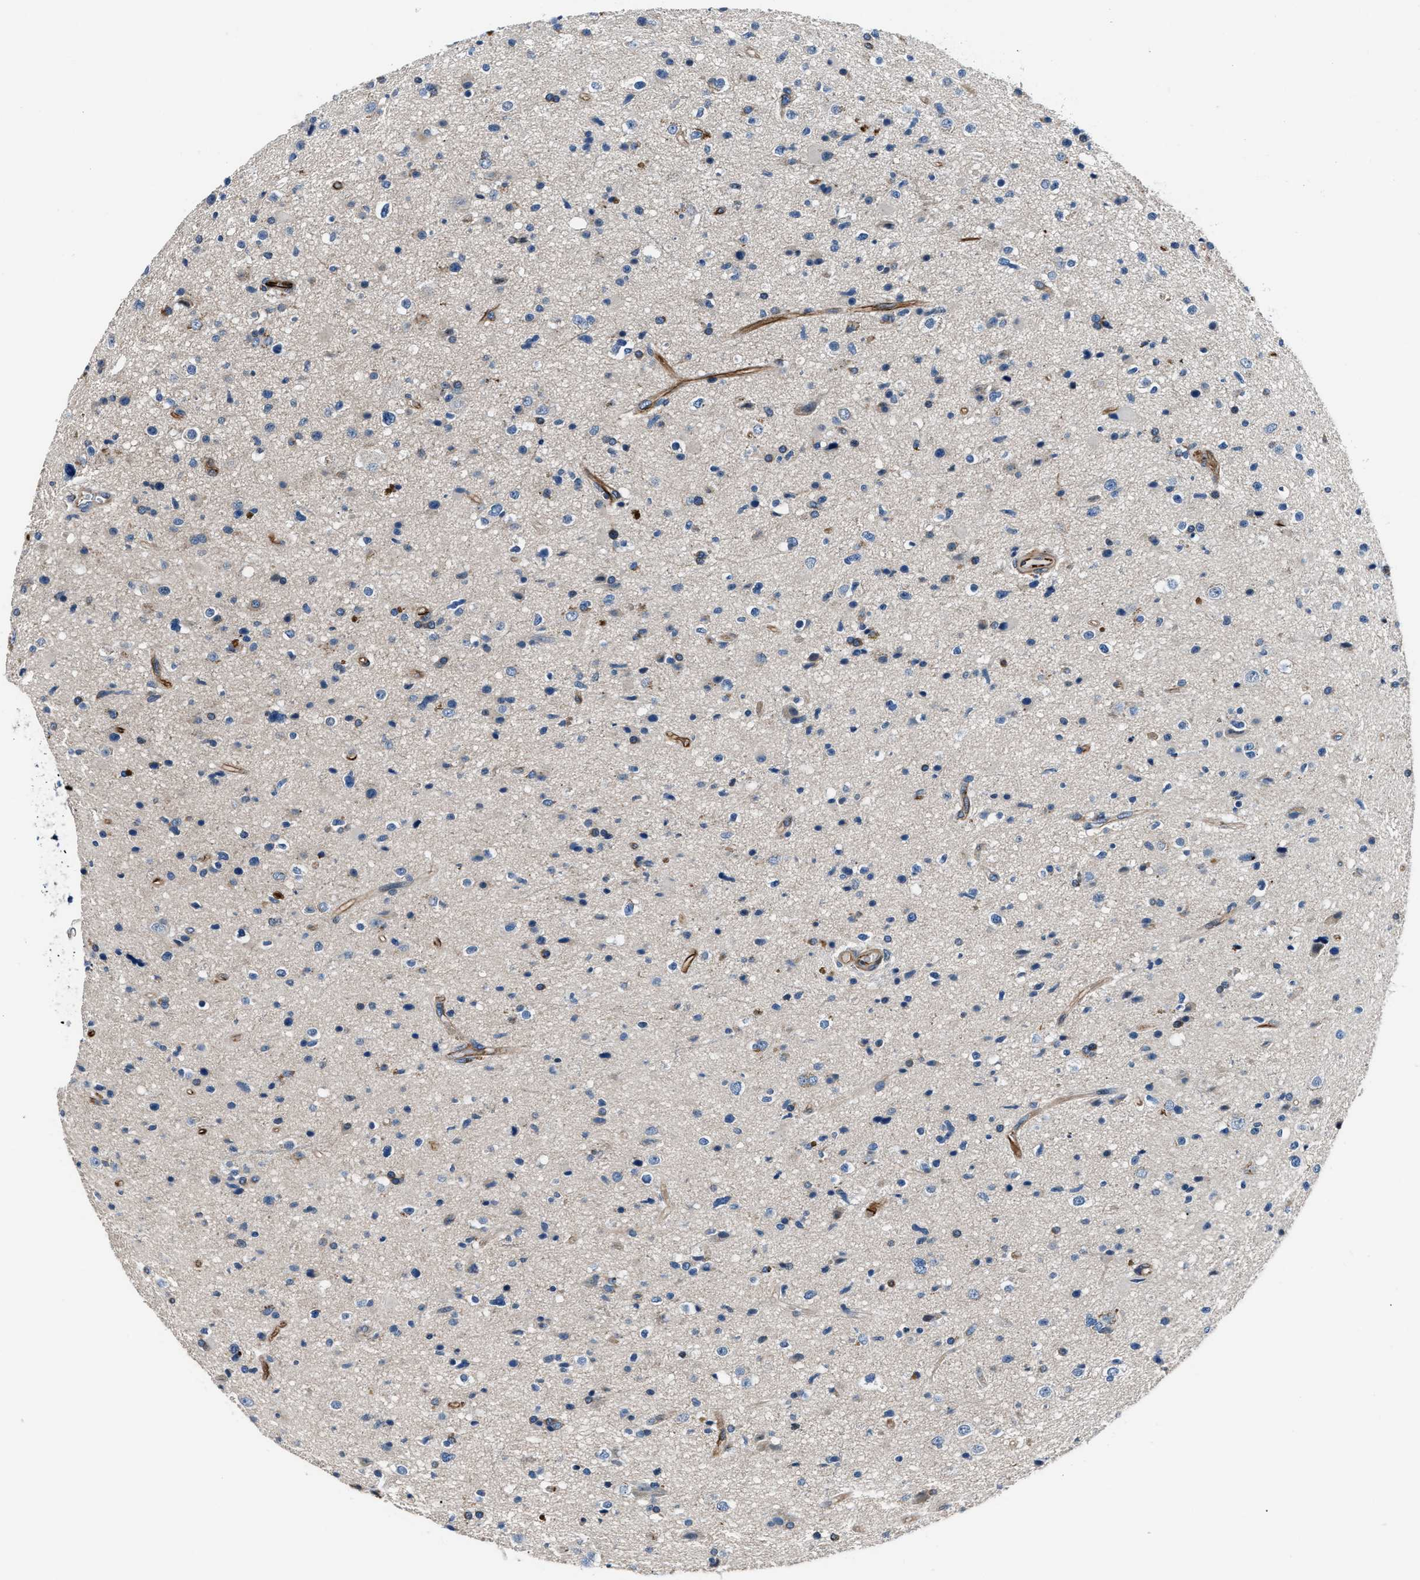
{"staining": {"intensity": "negative", "quantity": "none", "location": "none"}, "tissue": "glioma", "cell_type": "Tumor cells", "image_type": "cancer", "snomed": [{"axis": "morphology", "description": "Glioma, malignant, High grade"}, {"axis": "topography", "description": "Brain"}], "caption": "Malignant glioma (high-grade) was stained to show a protein in brown. There is no significant staining in tumor cells.", "gene": "MPDZ", "patient": {"sex": "male", "age": 33}}